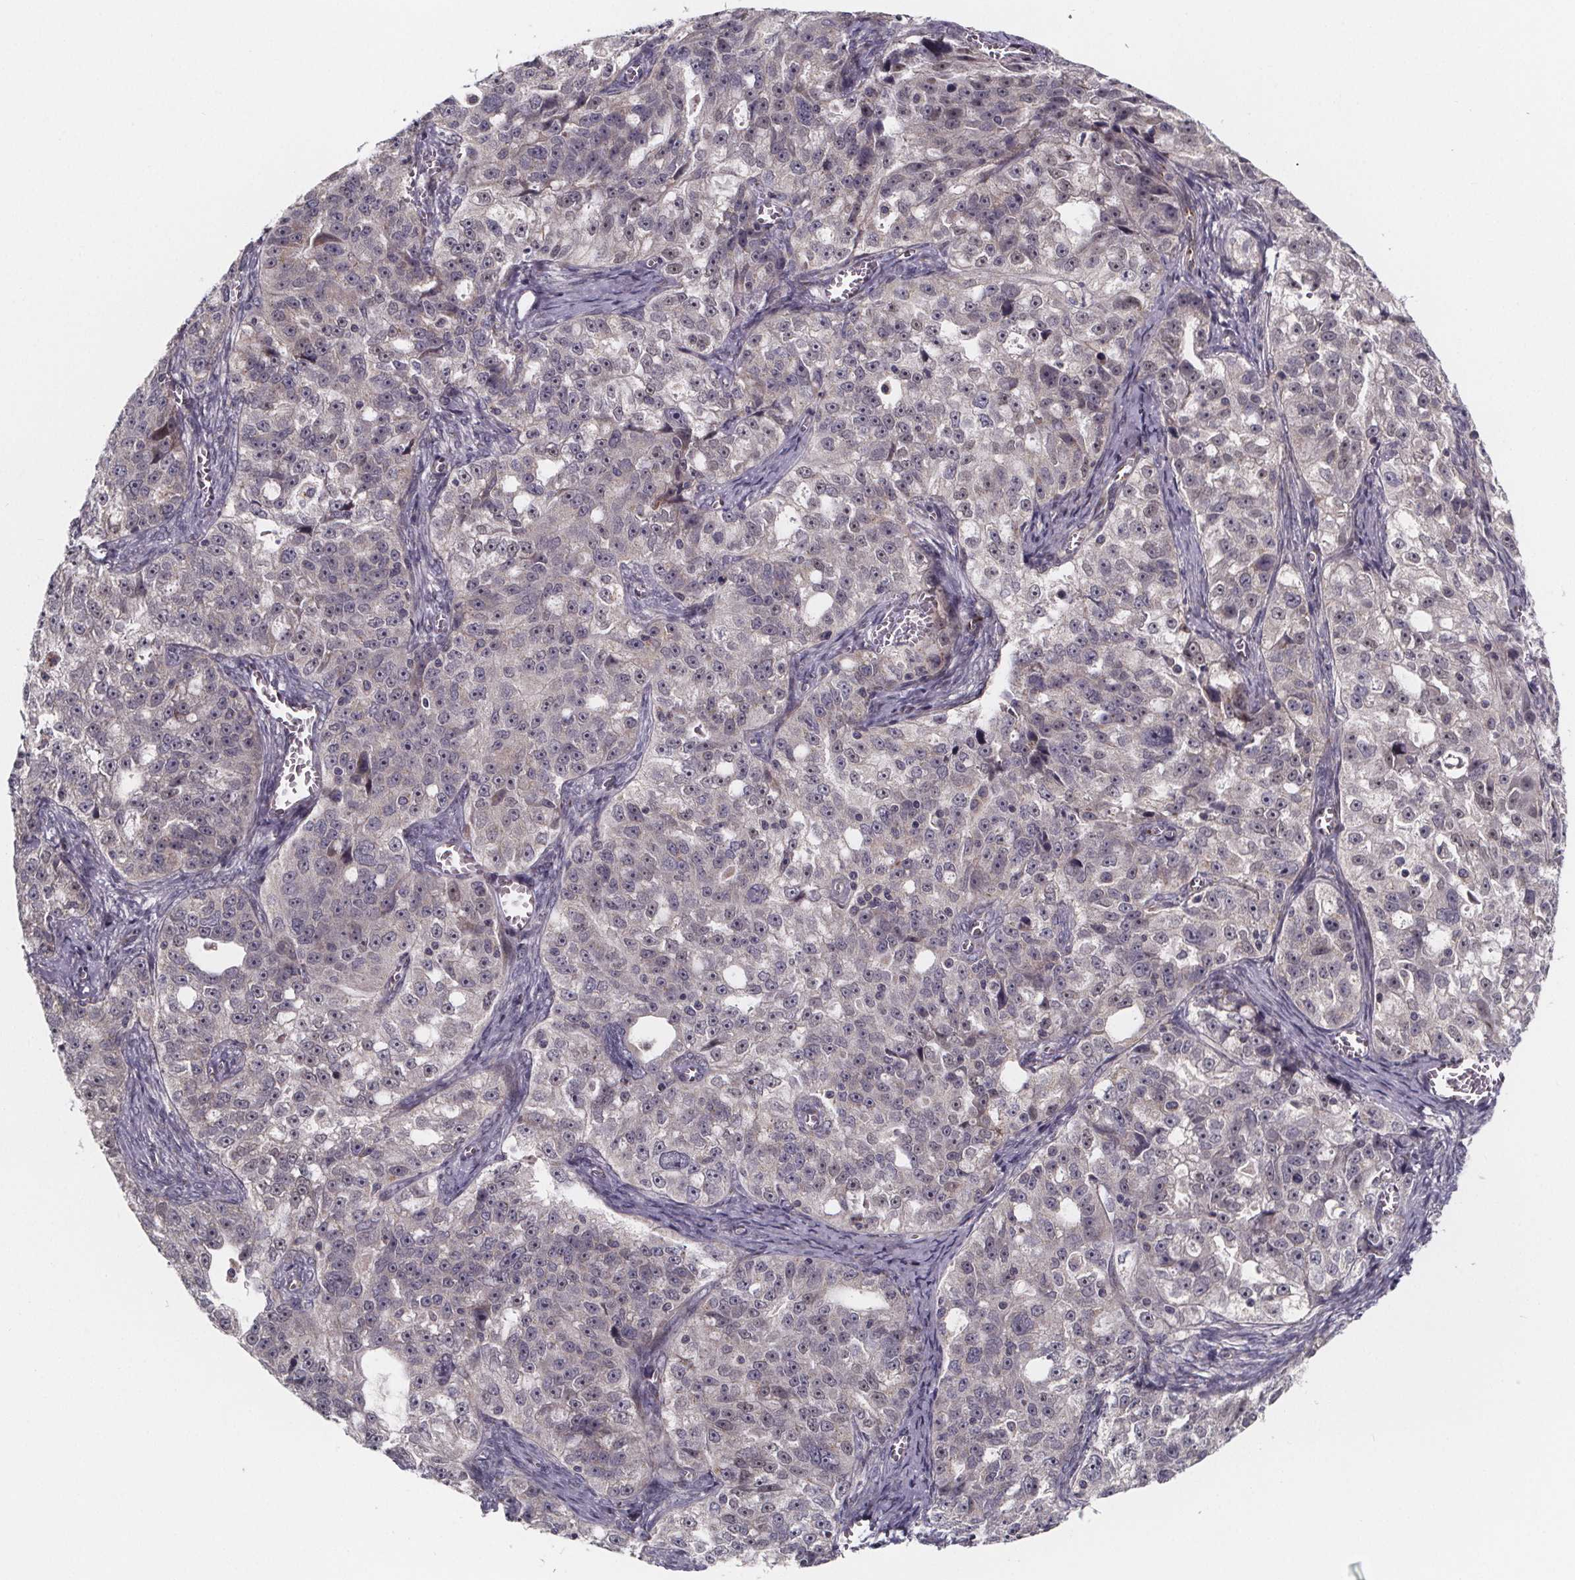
{"staining": {"intensity": "negative", "quantity": "none", "location": "none"}, "tissue": "ovarian cancer", "cell_type": "Tumor cells", "image_type": "cancer", "snomed": [{"axis": "morphology", "description": "Cystadenocarcinoma, serous, NOS"}, {"axis": "topography", "description": "Ovary"}], "caption": "The histopathology image displays no staining of tumor cells in serous cystadenocarcinoma (ovarian).", "gene": "NDST1", "patient": {"sex": "female", "age": 51}}